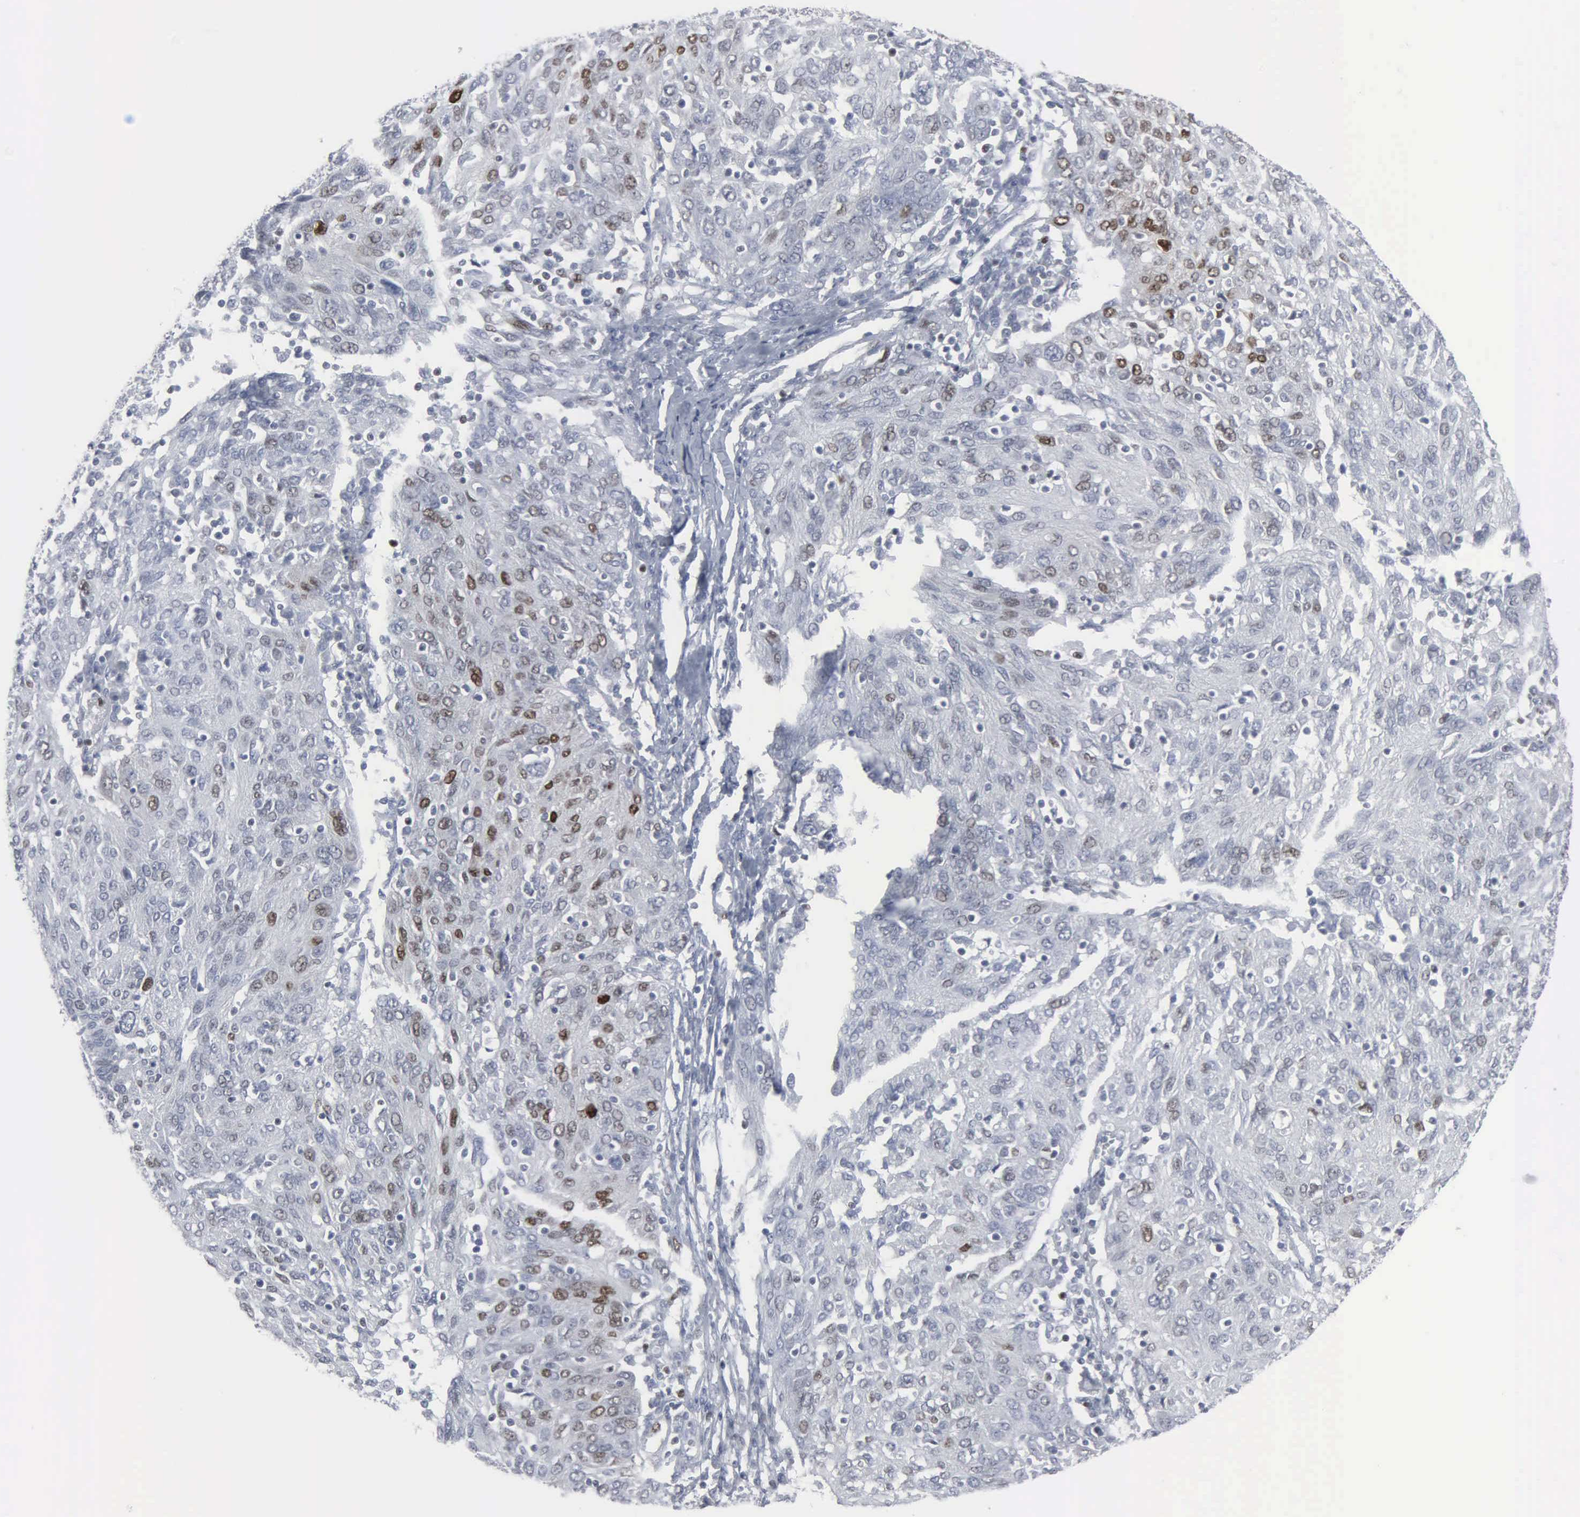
{"staining": {"intensity": "moderate", "quantity": "<25%", "location": "nuclear"}, "tissue": "ovarian cancer", "cell_type": "Tumor cells", "image_type": "cancer", "snomed": [{"axis": "morphology", "description": "Carcinoma, endometroid"}, {"axis": "topography", "description": "Ovary"}], "caption": "Immunohistochemical staining of ovarian endometroid carcinoma shows low levels of moderate nuclear protein positivity in about <25% of tumor cells.", "gene": "CCND3", "patient": {"sex": "female", "age": 50}}